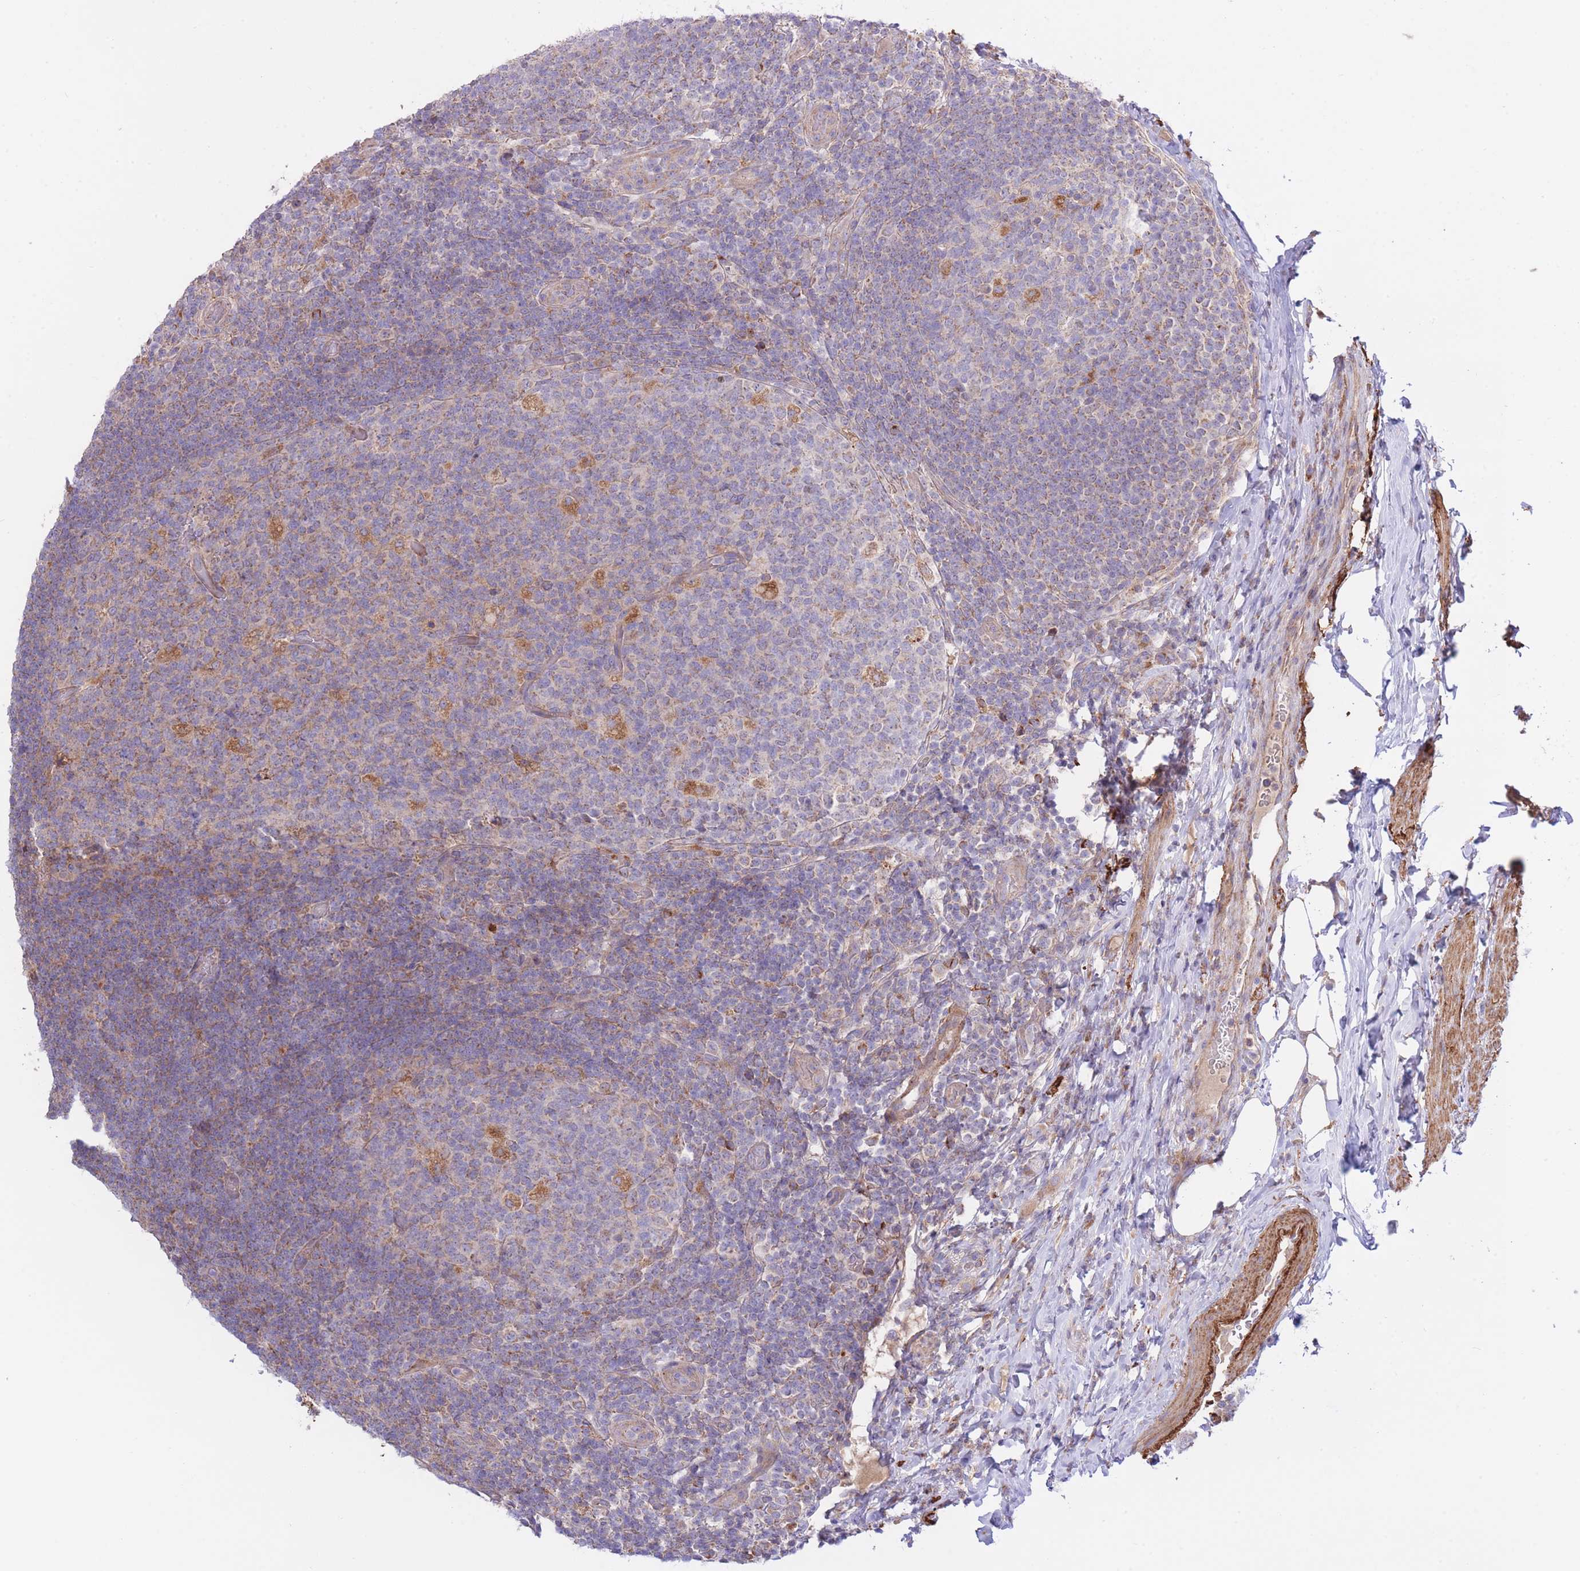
{"staining": {"intensity": "moderate", "quantity": ">75%", "location": "cytoplasmic/membranous"}, "tissue": "appendix", "cell_type": "Glandular cells", "image_type": "normal", "snomed": [{"axis": "morphology", "description": "Normal tissue, NOS"}, {"axis": "topography", "description": "Appendix"}], "caption": "Appendix stained with a brown dye exhibits moderate cytoplasmic/membranous positive expression in about >75% of glandular cells.", "gene": "ATP13A2", "patient": {"sex": "female", "age": 43}}